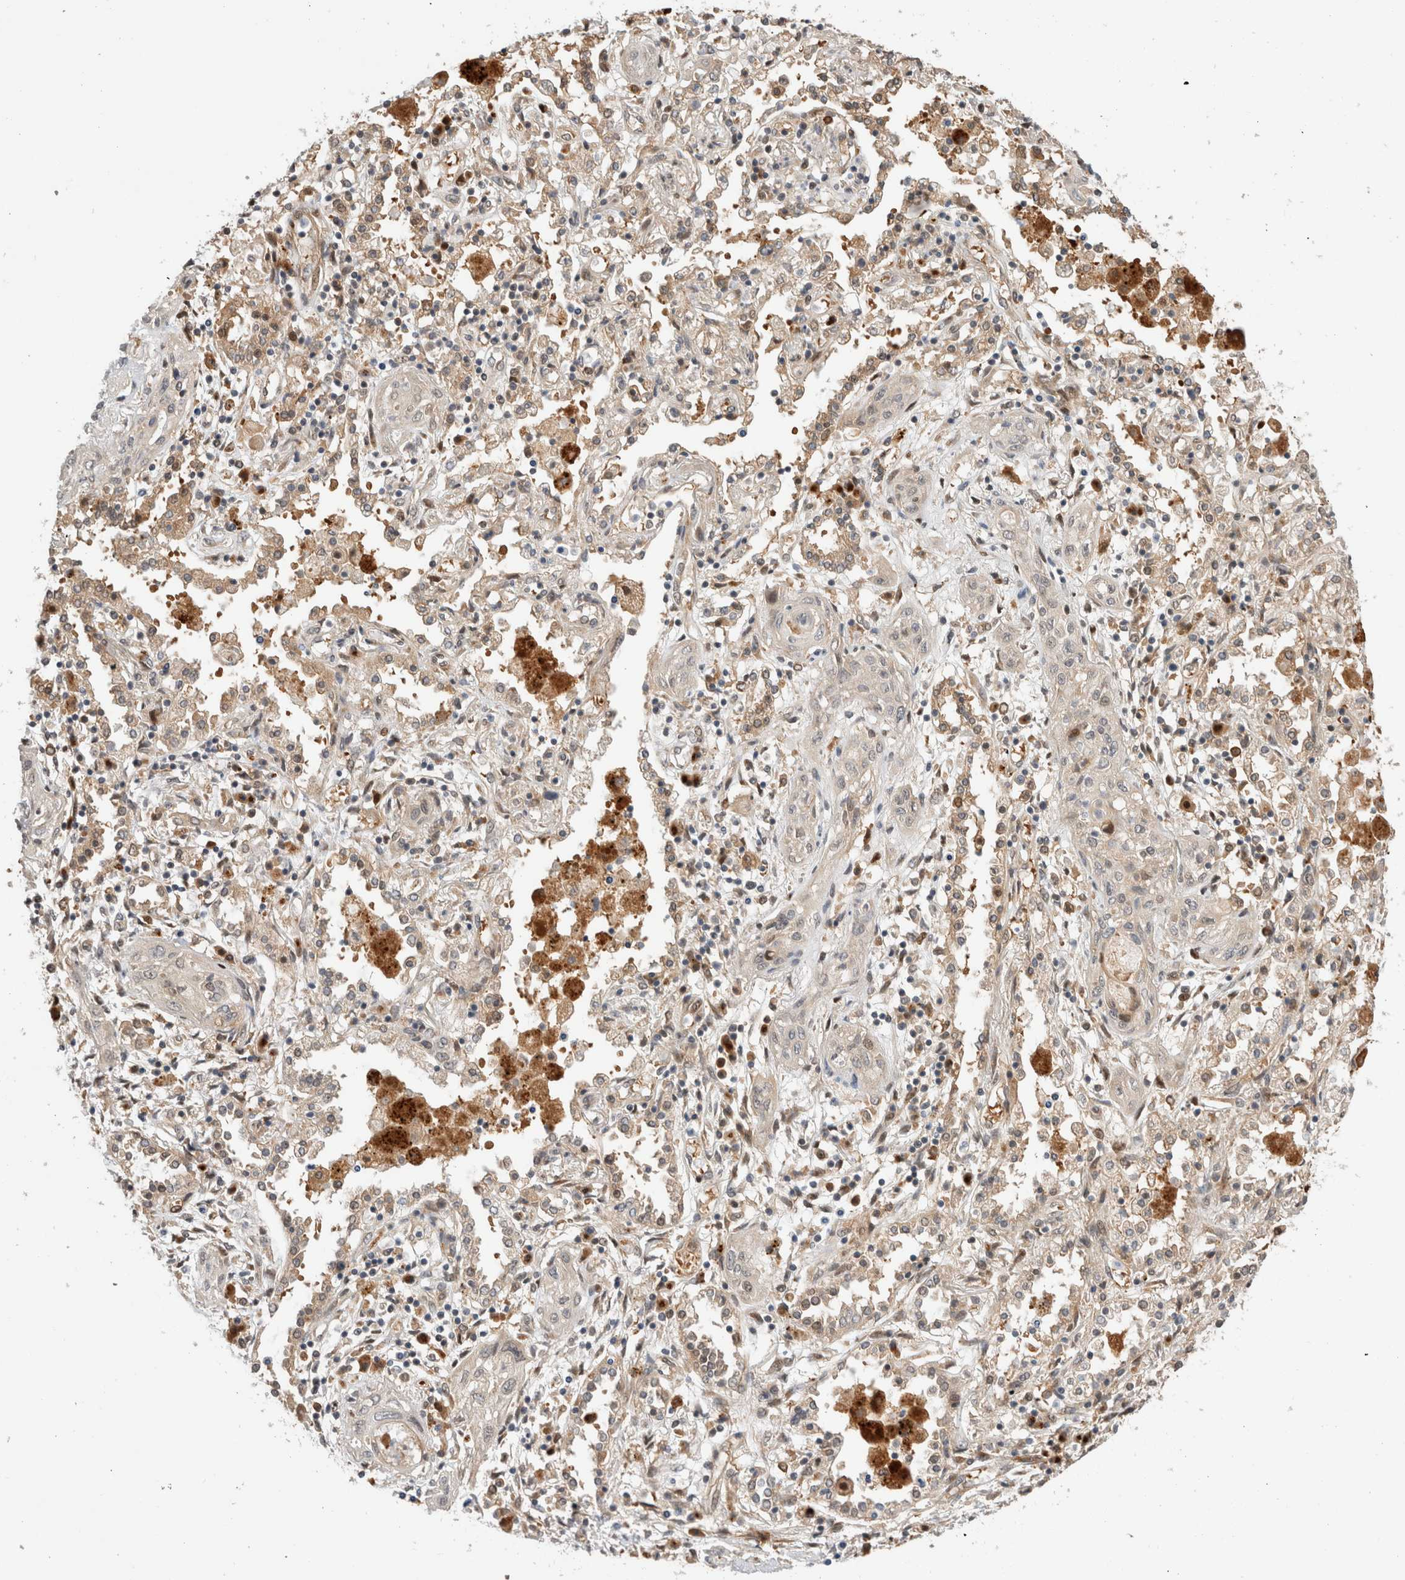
{"staining": {"intensity": "negative", "quantity": "none", "location": "none"}, "tissue": "lung cancer", "cell_type": "Tumor cells", "image_type": "cancer", "snomed": [{"axis": "morphology", "description": "Squamous cell carcinoma, NOS"}, {"axis": "topography", "description": "Lung"}], "caption": "High power microscopy histopathology image of an immunohistochemistry histopathology image of lung cancer (squamous cell carcinoma), revealing no significant staining in tumor cells.", "gene": "OTUD6B", "patient": {"sex": "female", "age": 47}}